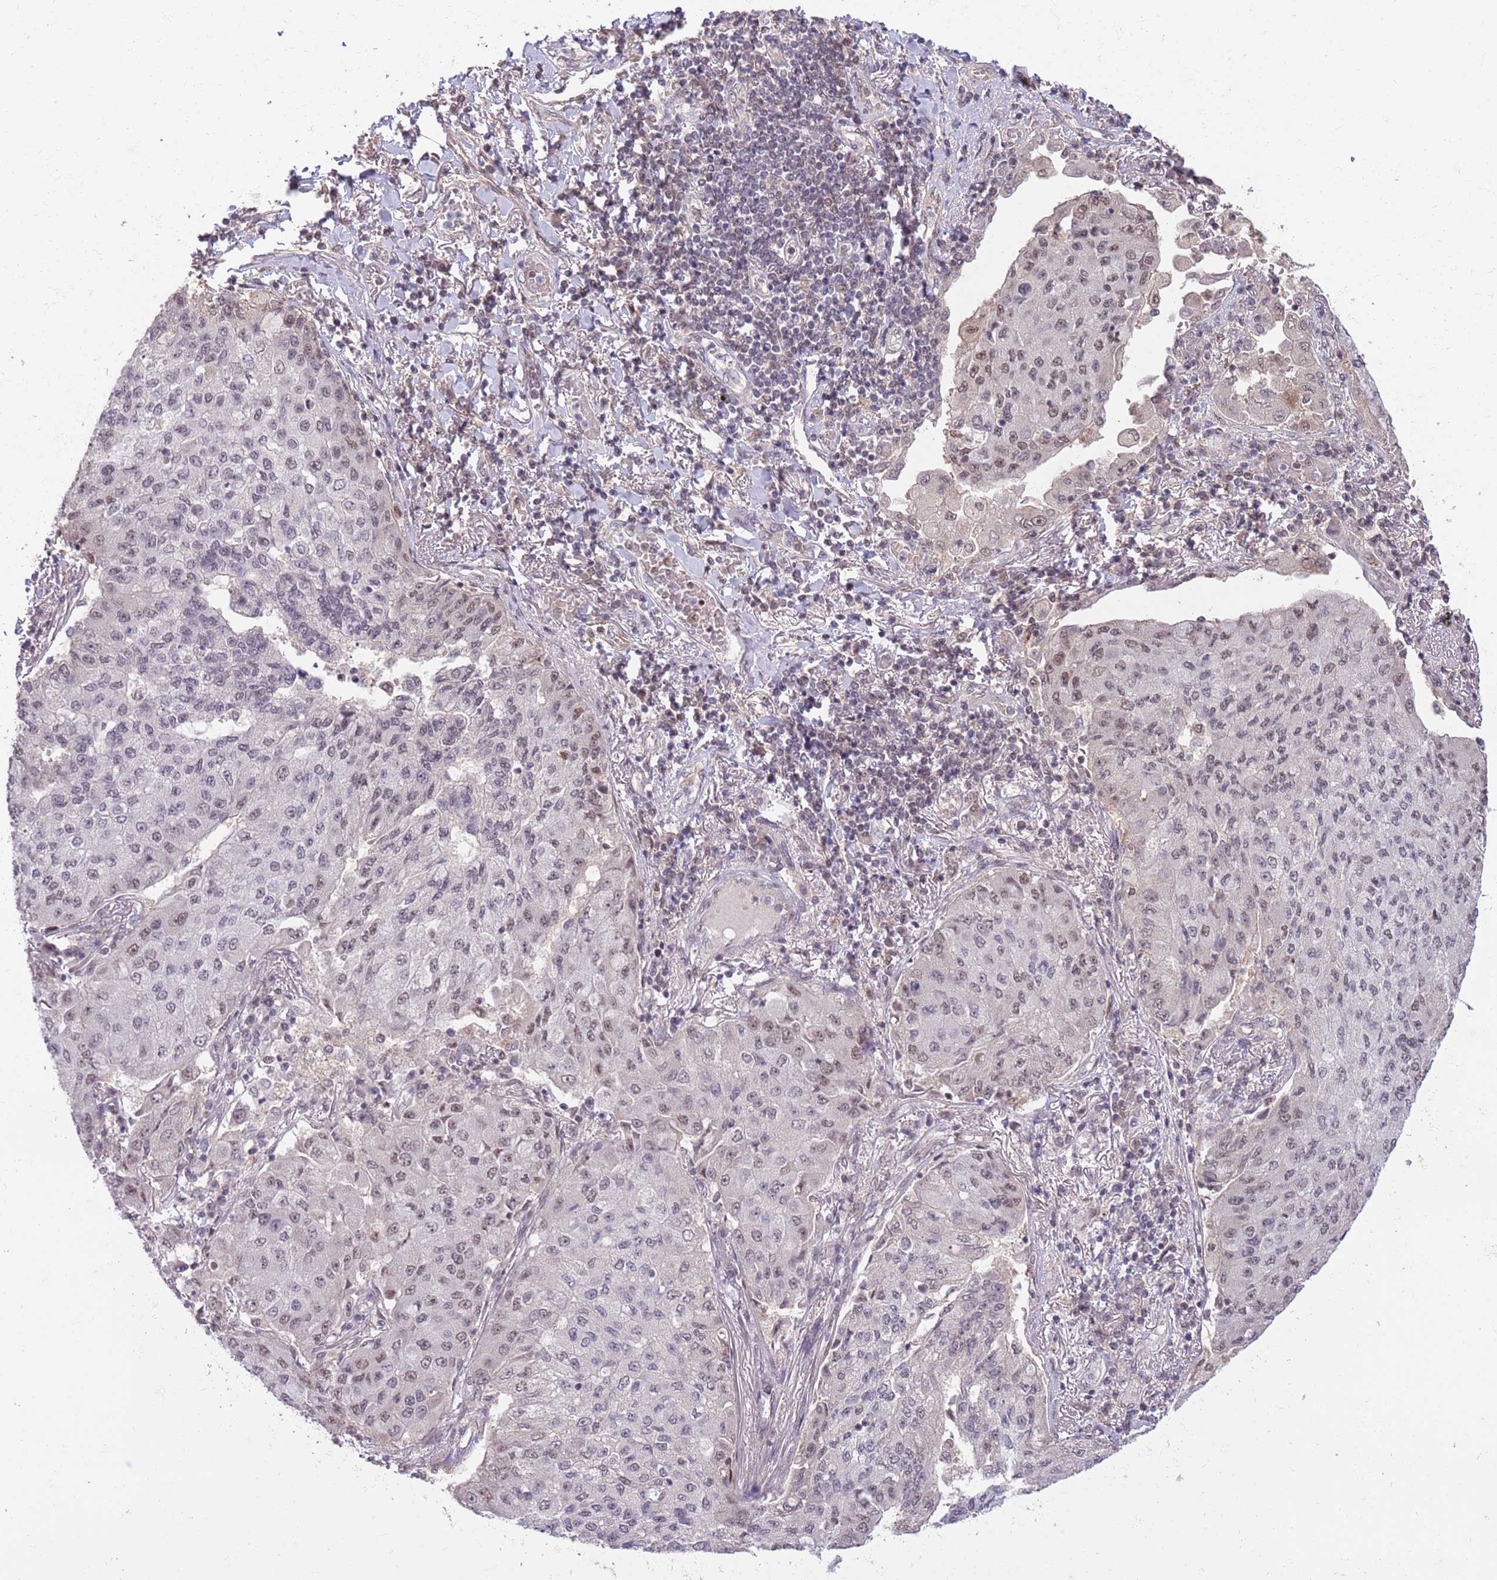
{"staining": {"intensity": "negative", "quantity": "none", "location": "none"}, "tissue": "lung cancer", "cell_type": "Tumor cells", "image_type": "cancer", "snomed": [{"axis": "morphology", "description": "Squamous cell carcinoma, NOS"}, {"axis": "topography", "description": "Lung"}], "caption": "High magnification brightfield microscopy of lung cancer stained with DAB (brown) and counterstained with hematoxylin (blue): tumor cells show no significant positivity.", "gene": "ZBTB7A", "patient": {"sex": "male", "age": 74}}